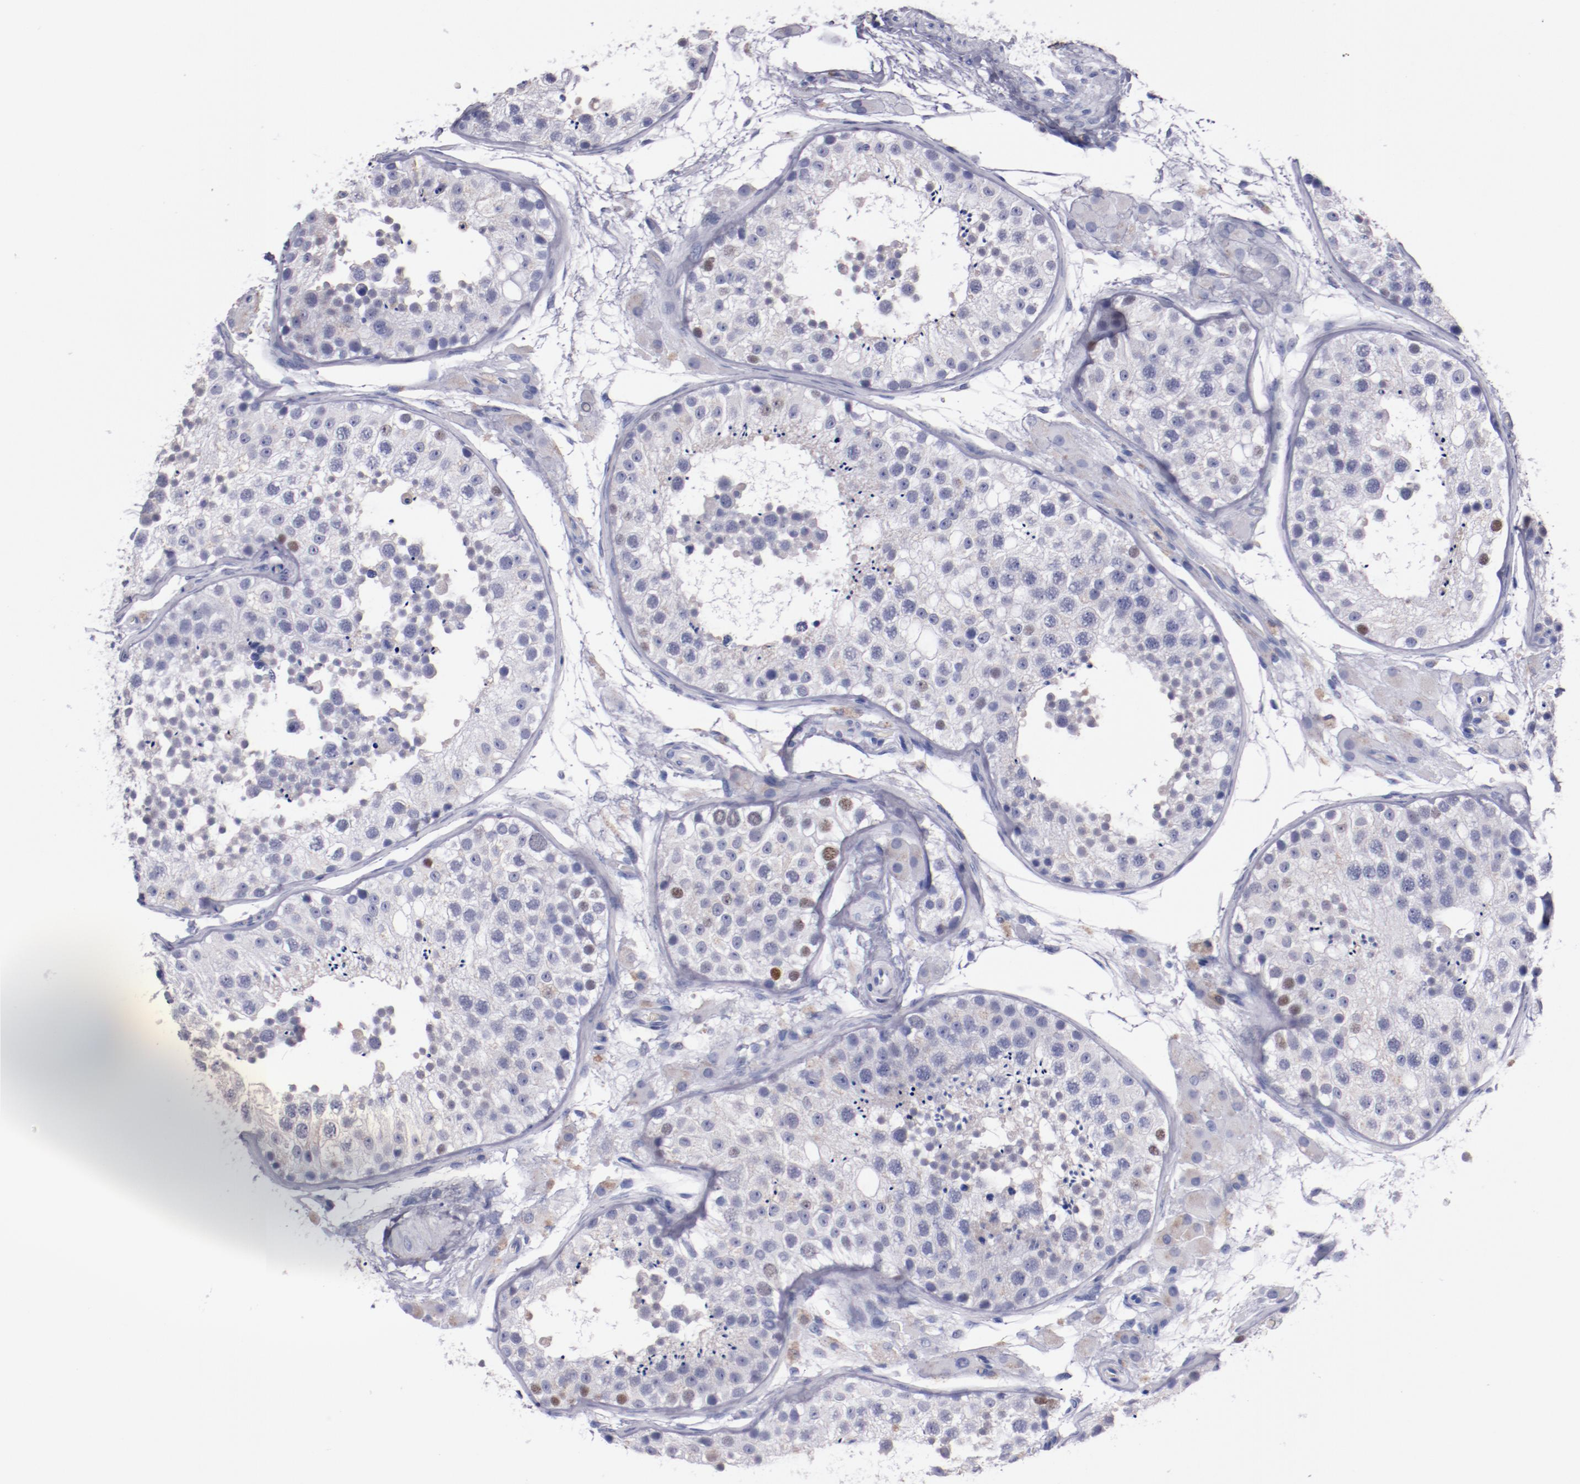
{"staining": {"intensity": "weak", "quantity": "<25%", "location": "nuclear"}, "tissue": "testis", "cell_type": "Cells in seminiferous ducts", "image_type": "normal", "snomed": [{"axis": "morphology", "description": "Normal tissue, NOS"}, {"axis": "topography", "description": "Testis"}], "caption": "IHC image of normal human testis stained for a protein (brown), which reveals no positivity in cells in seminiferous ducts.", "gene": "HNF1B", "patient": {"sex": "male", "age": 26}}